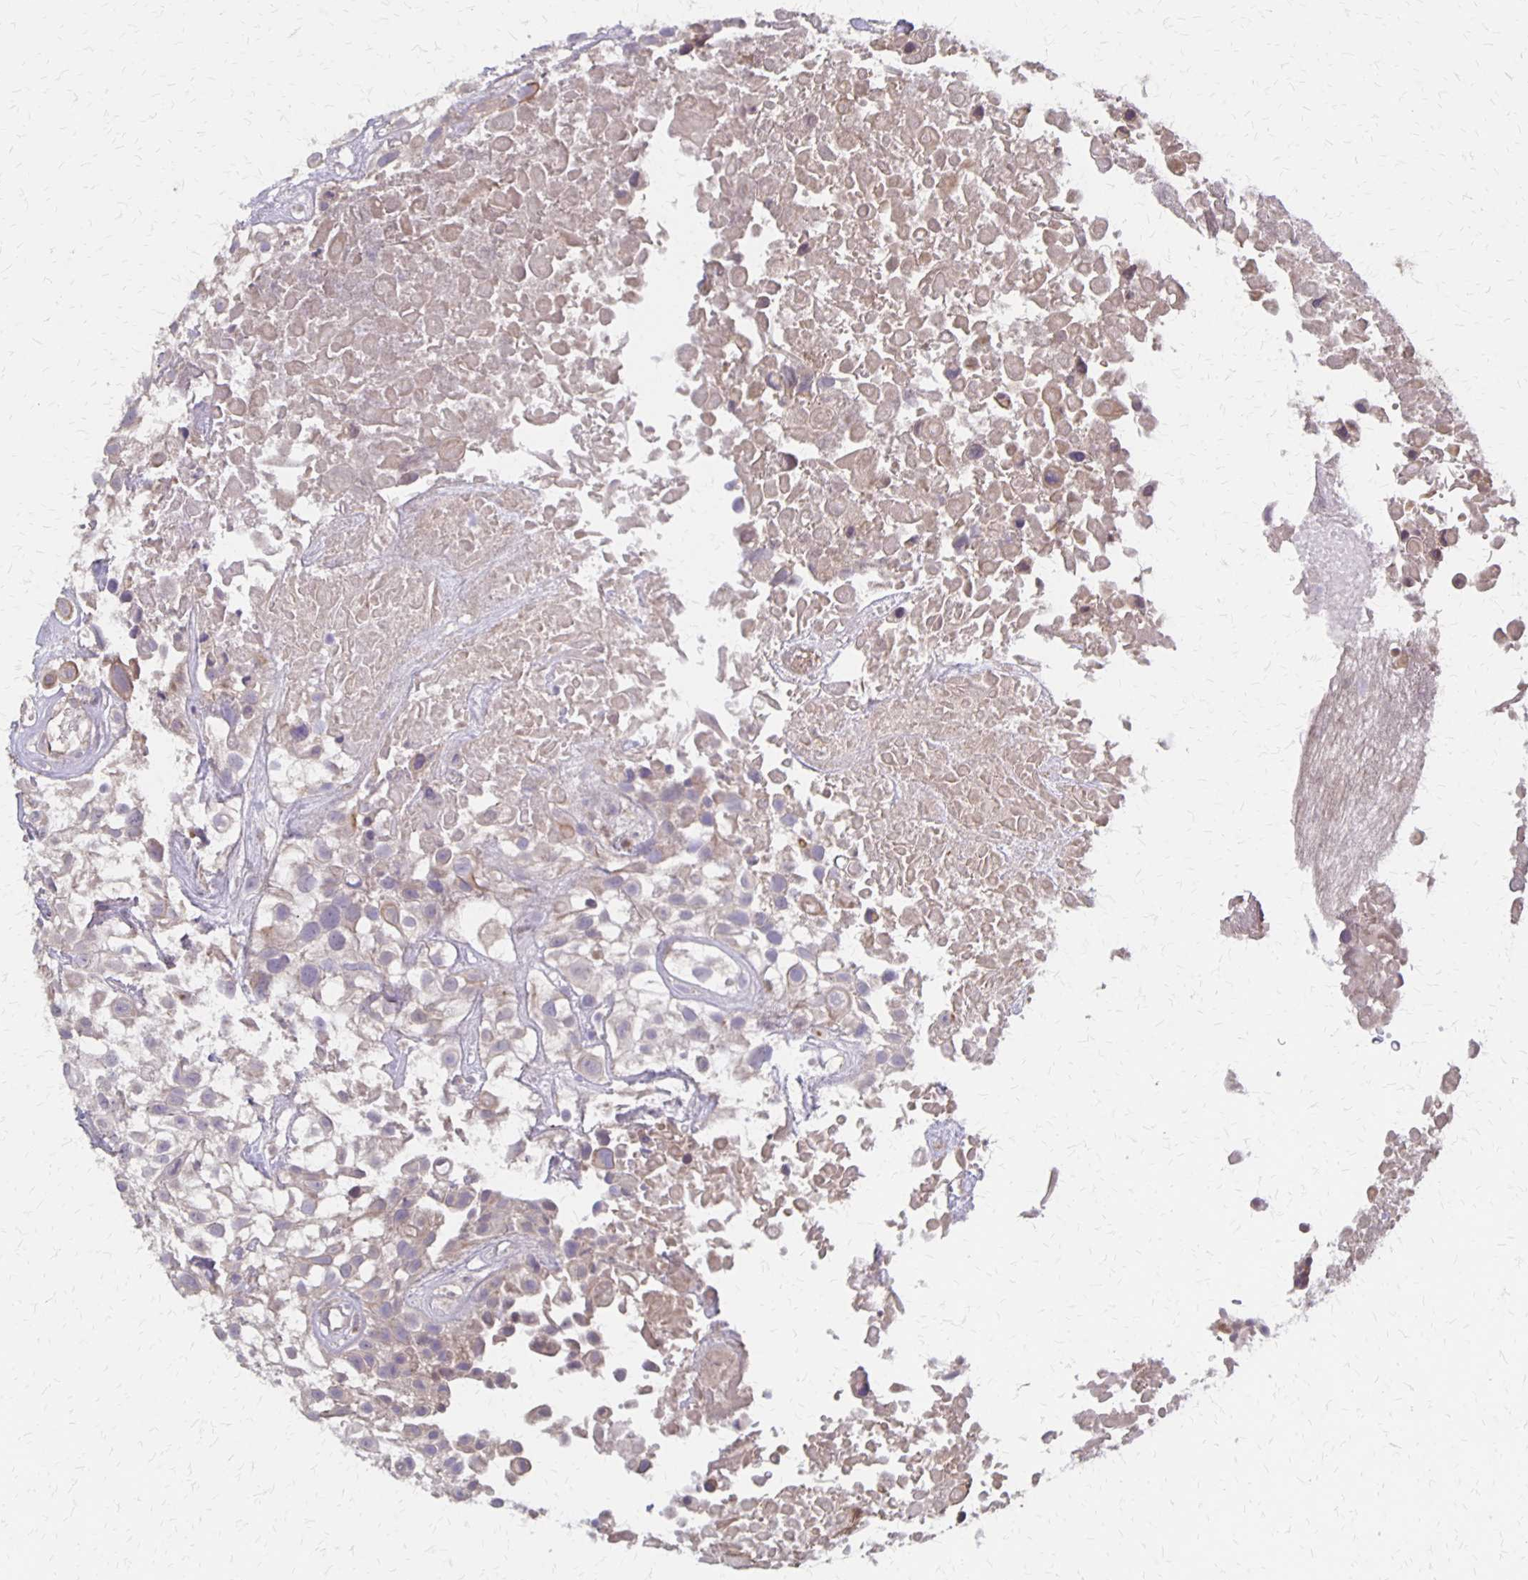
{"staining": {"intensity": "negative", "quantity": "none", "location": "none"}, "tissue": "urothelial cancer", "cell_type": "Tumor cells", "image_type": "cancer", "snomed": [{"axis": "morphology", "description": "Urothelial carcinoma, High grade"}, {"axis": "topography", "description": "Urinary bladder"}], "caption": "High magnification brightfield microscopy of urothelial cancer stained with DAB (3,3'-diaminobenzidine) (brown) and counterstained with hematoxylin (blue): tumor cells show no significant expression.", "gene": "NOG", "patient": {"sex": "male", "age": 56}}